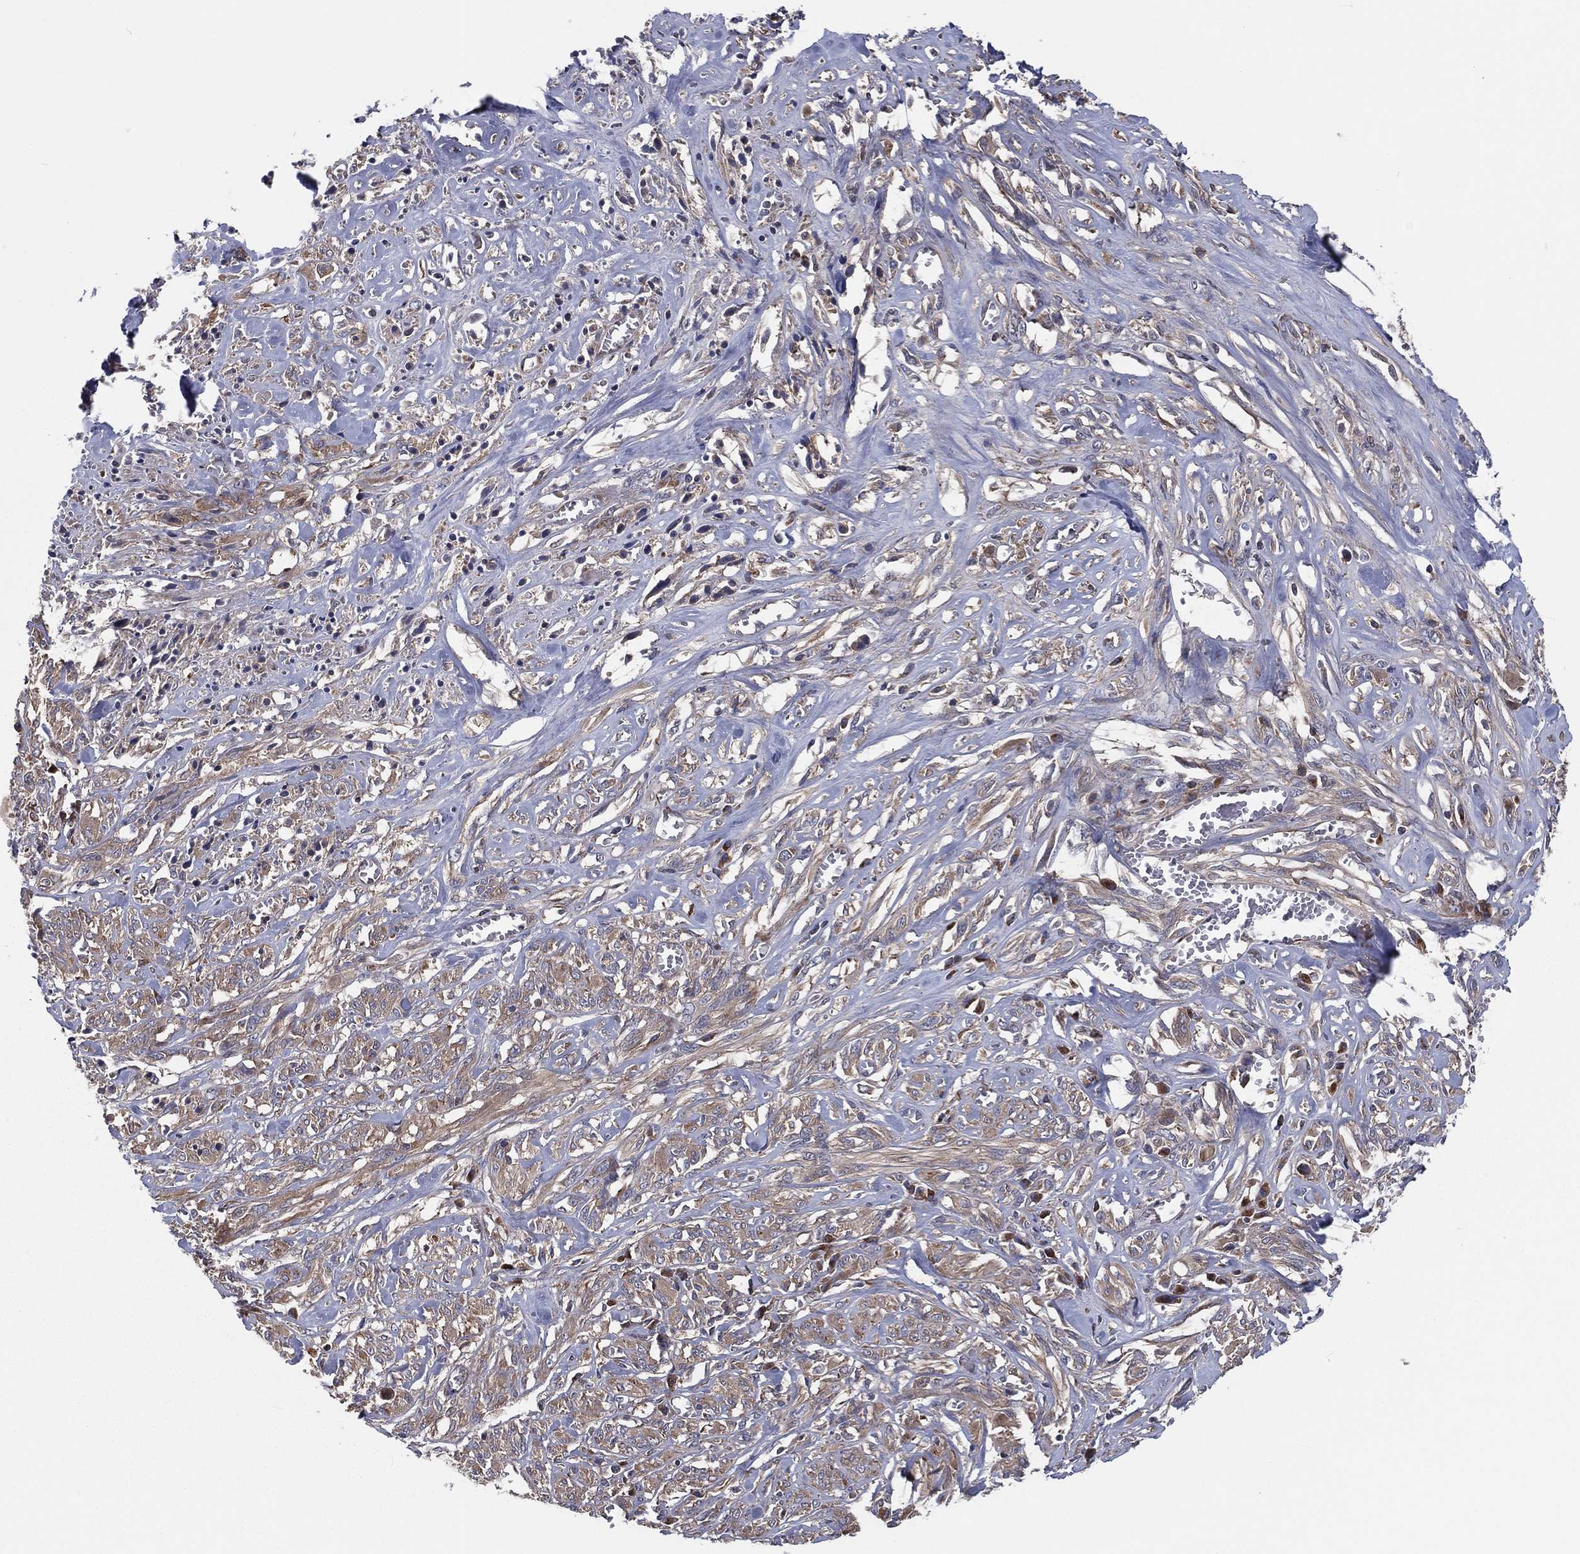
{"staining": {"intensity": "weak", "quantity": ">75%", "location": "cytoplasmic/membranous"}, "tissue": "melanoma", "cell_type": "Tumor cells", "image_type": "cancer", "snomed": [{"axis": "morphology", "description": "Malignant melanoma, NOS"}, {"axis": "topography", "description": "Skin"}], "caption": "IHC histopathology image of human malignant melanoma stained for a protein (brown), which reveals low levels of weak cytoplasmic/membranous positivity in about >75% of tumor cells.", "gene": "EIF2B5", "patient": {"sex": "female", "age": 91}}